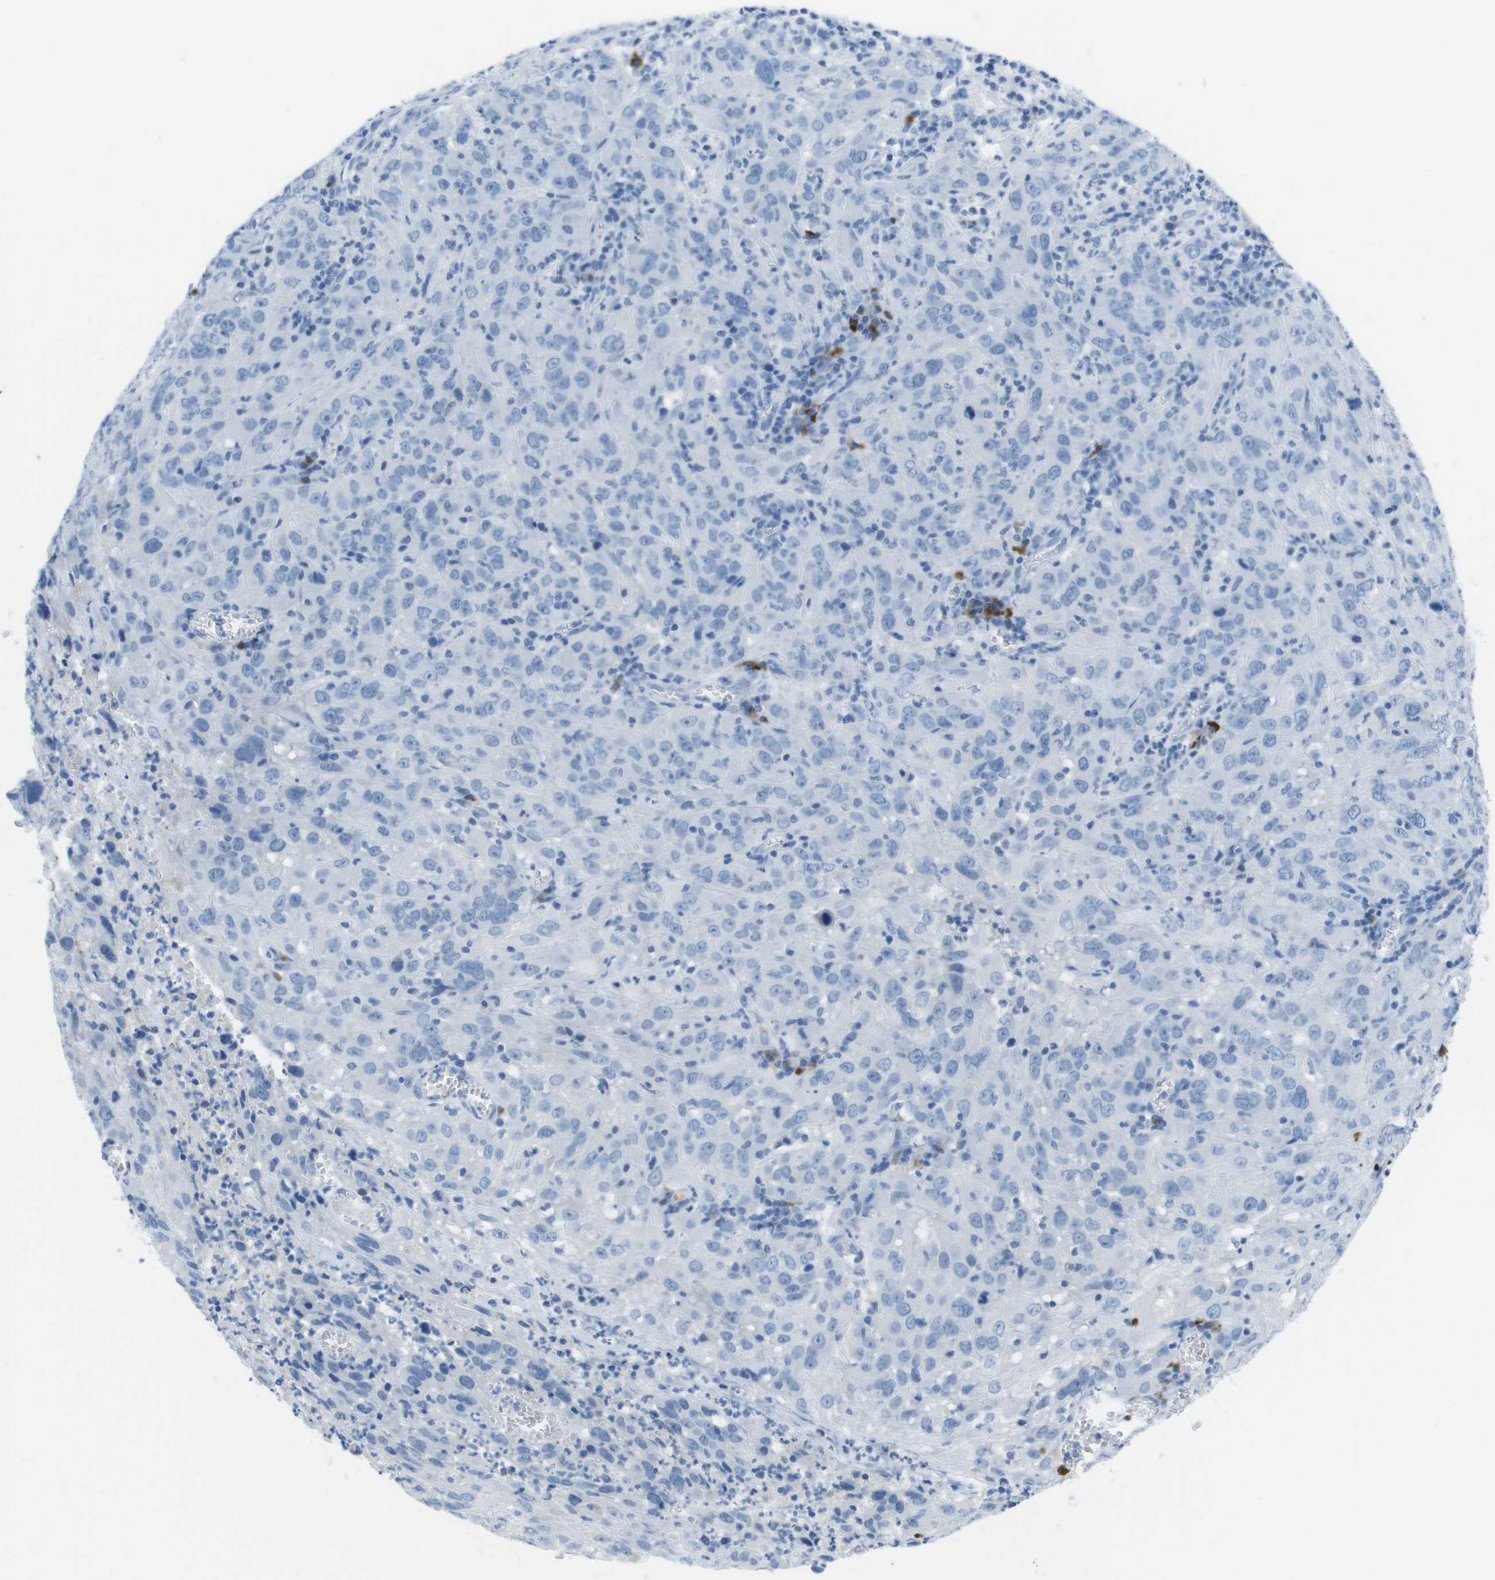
{"staining": {"intensity": "negative", "quantity": "none", "location": "none"}, "tissue": "cervical cancer", "cell_type": "Tumor cells", "image_type": "cancer", "snomed": [{"axis": "morphology", "description": "Squamous cell carcinoma, NOS"}, {"axis": "topography", "description": "Cervix"}], "caption": "Cervical cancer was stained to show a protein in brown. There is no significant positivity in tumor cells. Brightfield microscopy of IHC stained with DAB (brown) and hematoxylin (blue), captured at high magnification.", "gene": "GPR18", "patient": {"sex": "female", "age": 32}}